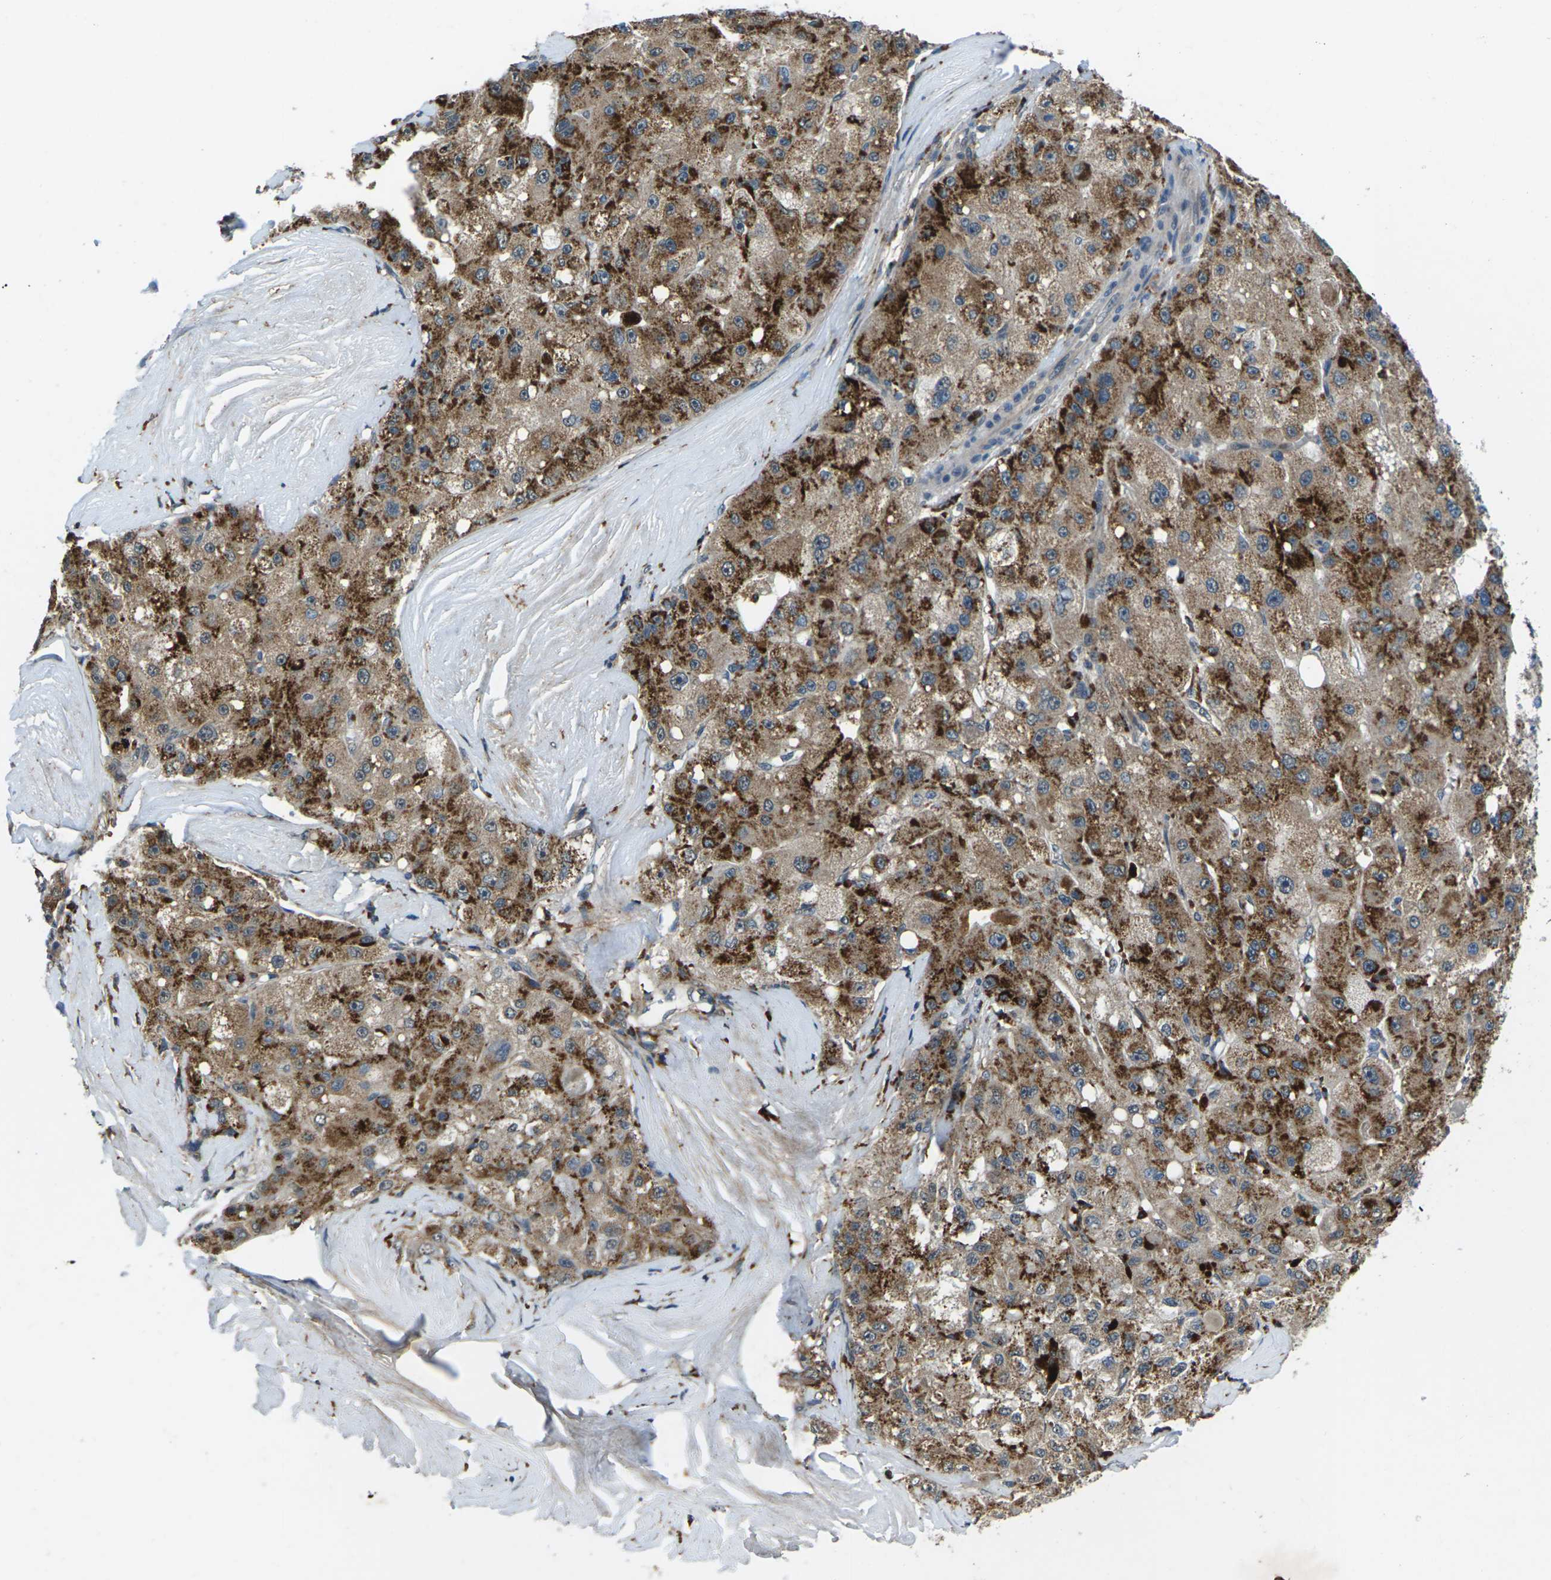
{"staining": {"intensity": "strong", "quantity": ">75%", "location": "cytoplasmic/membranous"}, "tissue": "liver cancer", "cell_type": "Tumor cells", "image_type": "cancer", "snomed": [{"axis": "morphology", "description": "Carcinoma, Hepatocellular, NOS"}, {"axis": "topography", "description": "Liver"}], "caption": "Immunohistochemistry (IHC) micrograph of neoplastic tissue: hepatocellular carcinoma (liver) stained using immunohistochemistry (IHC) shows high levels of strong protein expression localized specifically in the cytoplasmic/membranous of tumor cells, appearing as a cytoplasmic/membranous brown color.", "gene": "SLC31A2", "patient": {"sex": "male", "age": 80}}